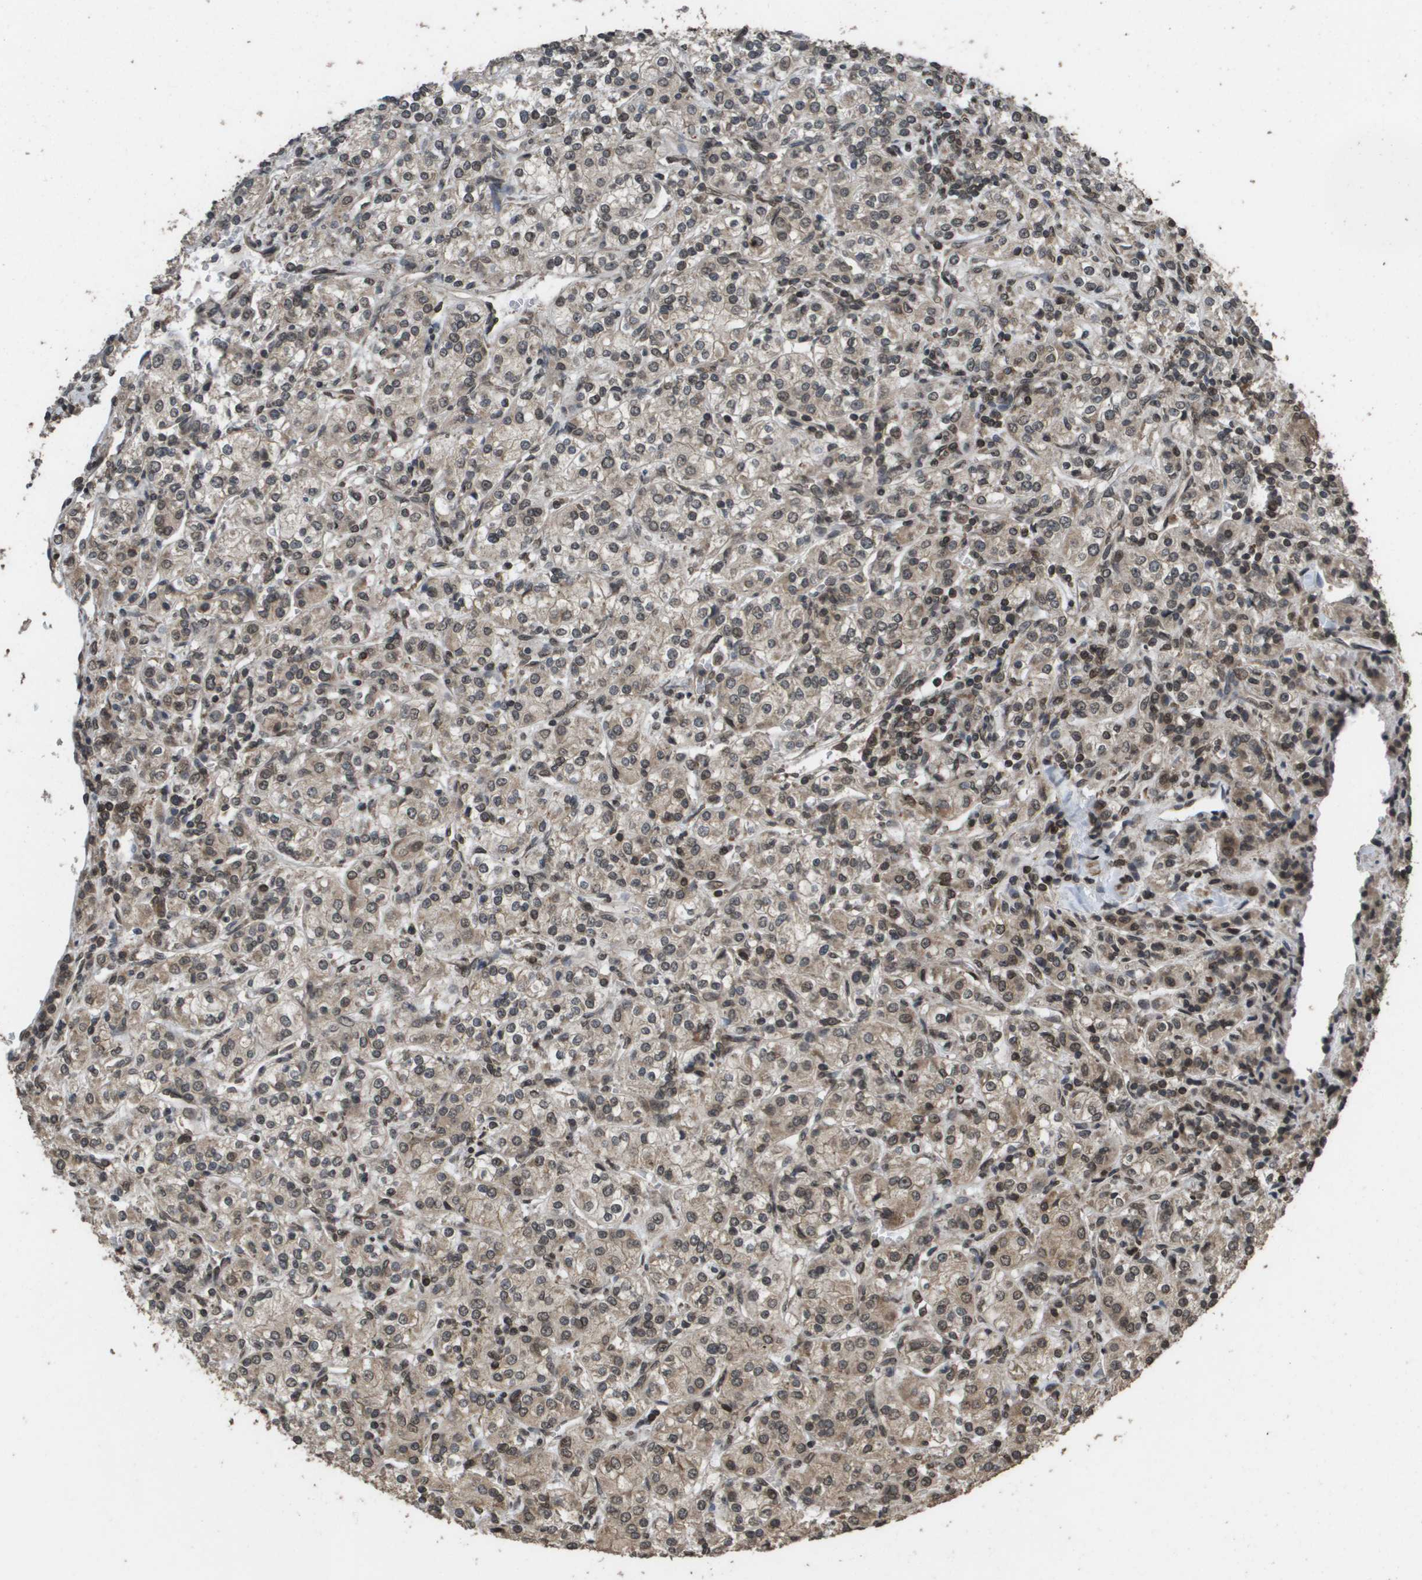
{"staining": {"intensity": "moderate", "quantity": "25%-75%", "location": "cytoplasmic/membranous,nuclear"}, "tissue": "renal cancer", "cell_type": "Tumor cells", "image_type": "cancer", "snomed": [{"axis": "morphology", "description": "Adenocarcinoma, NOS"}, {"axis": "topography", "description": "Kidney"}], "caption": "Renal cancer (adenocarcinoma) tissue shows moderate cytoplasmic/membranous and nuclear positivity in about 25%-75% of tumor cells", "gene": "AXIN2", "patient": {"sex": "male", "age": 77}}